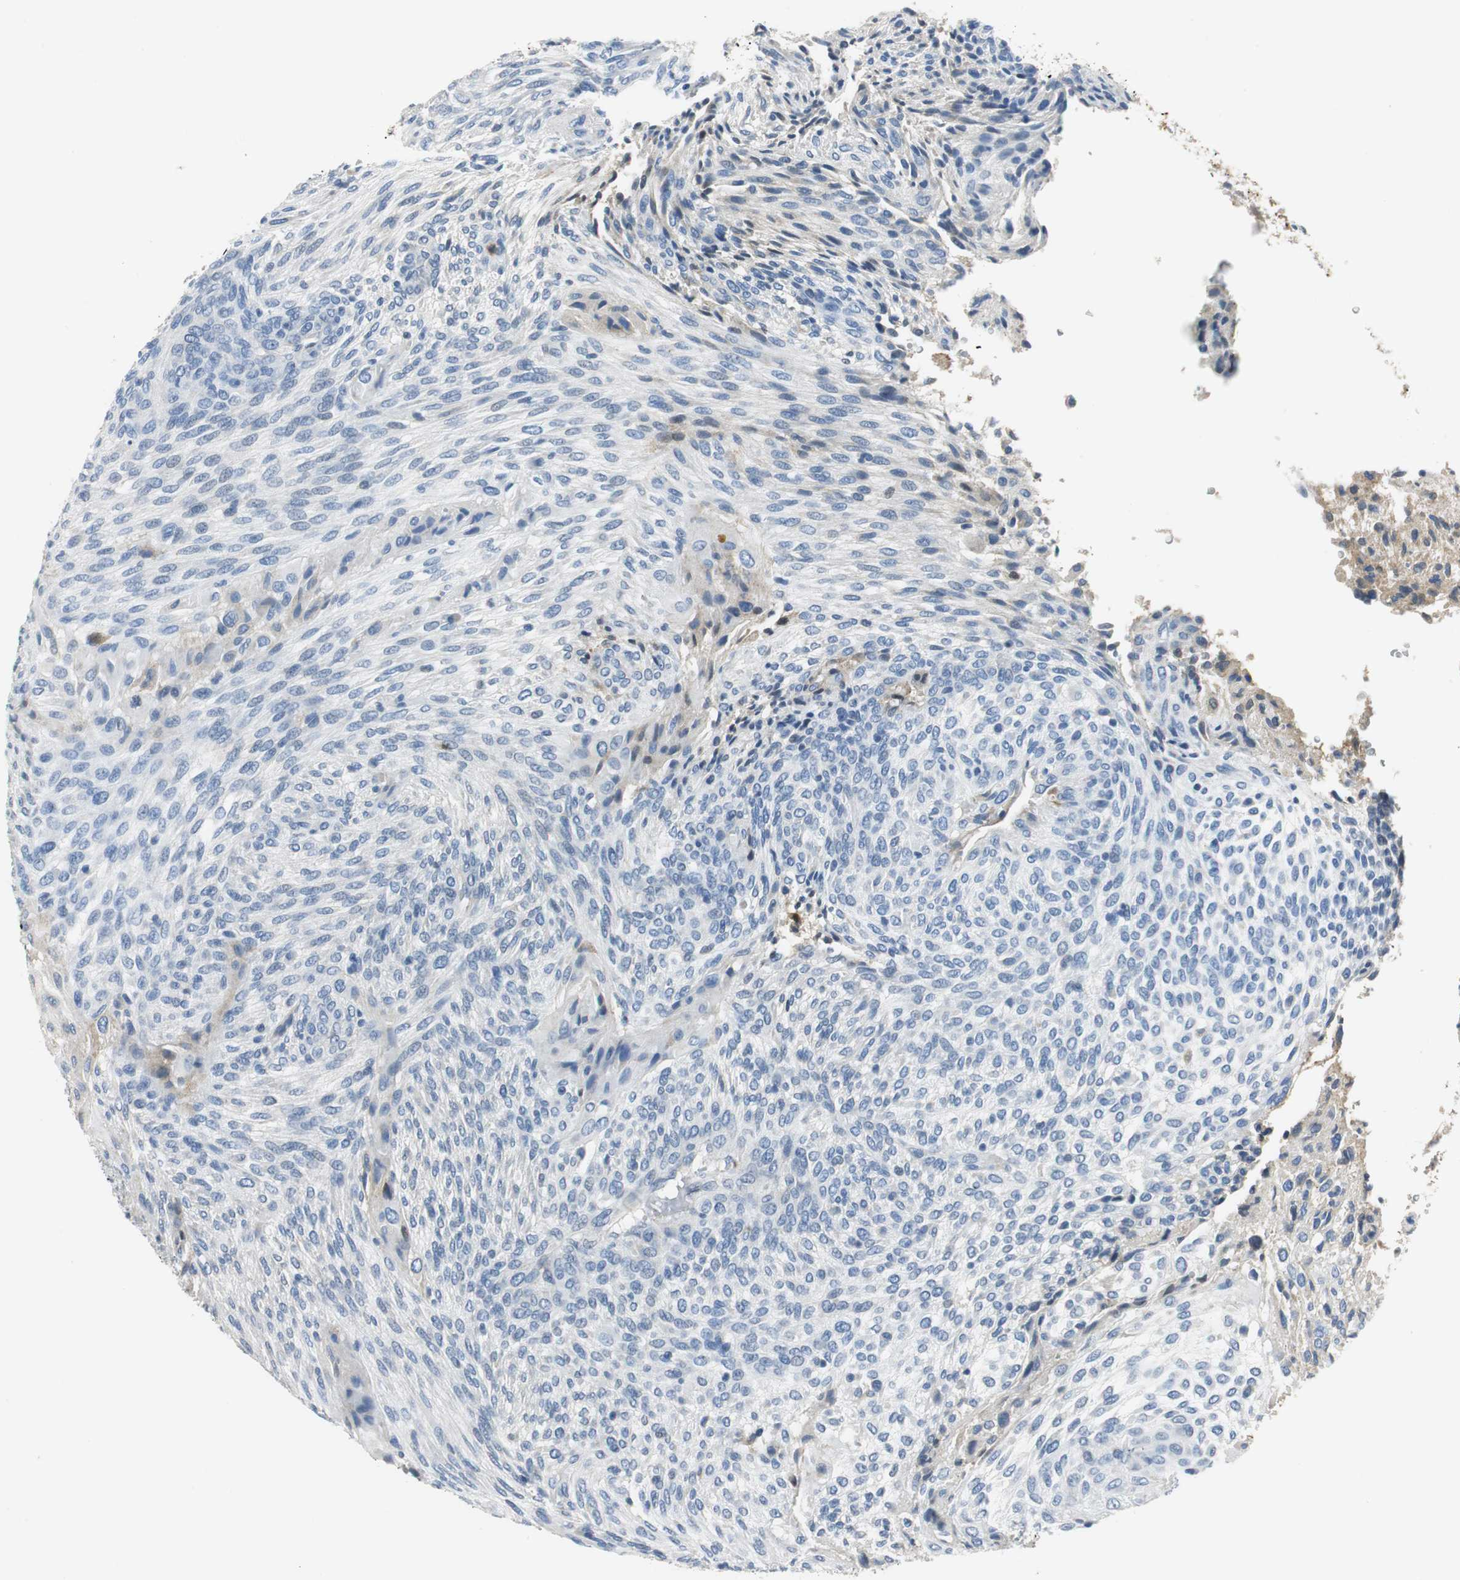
{"staining": {"intensity": "weak", "quantity": "<25%", "location": "cytoplasmic/membranous"}, "tissue": "glioma", "cell_type": "Tumor cells", "image_type": "cancer", "snomed": [{"axis": "morphology", "description": "Glioma, malignant, High grade"}, {"axis": "topography", "description": "Cerebral cortex"}], "caption": "Immunohistochemistry (IHC) of glioma displays no expression in tumor cells.", "gene": "ORM1", "patient": {"sex": "female", "age": 55}}